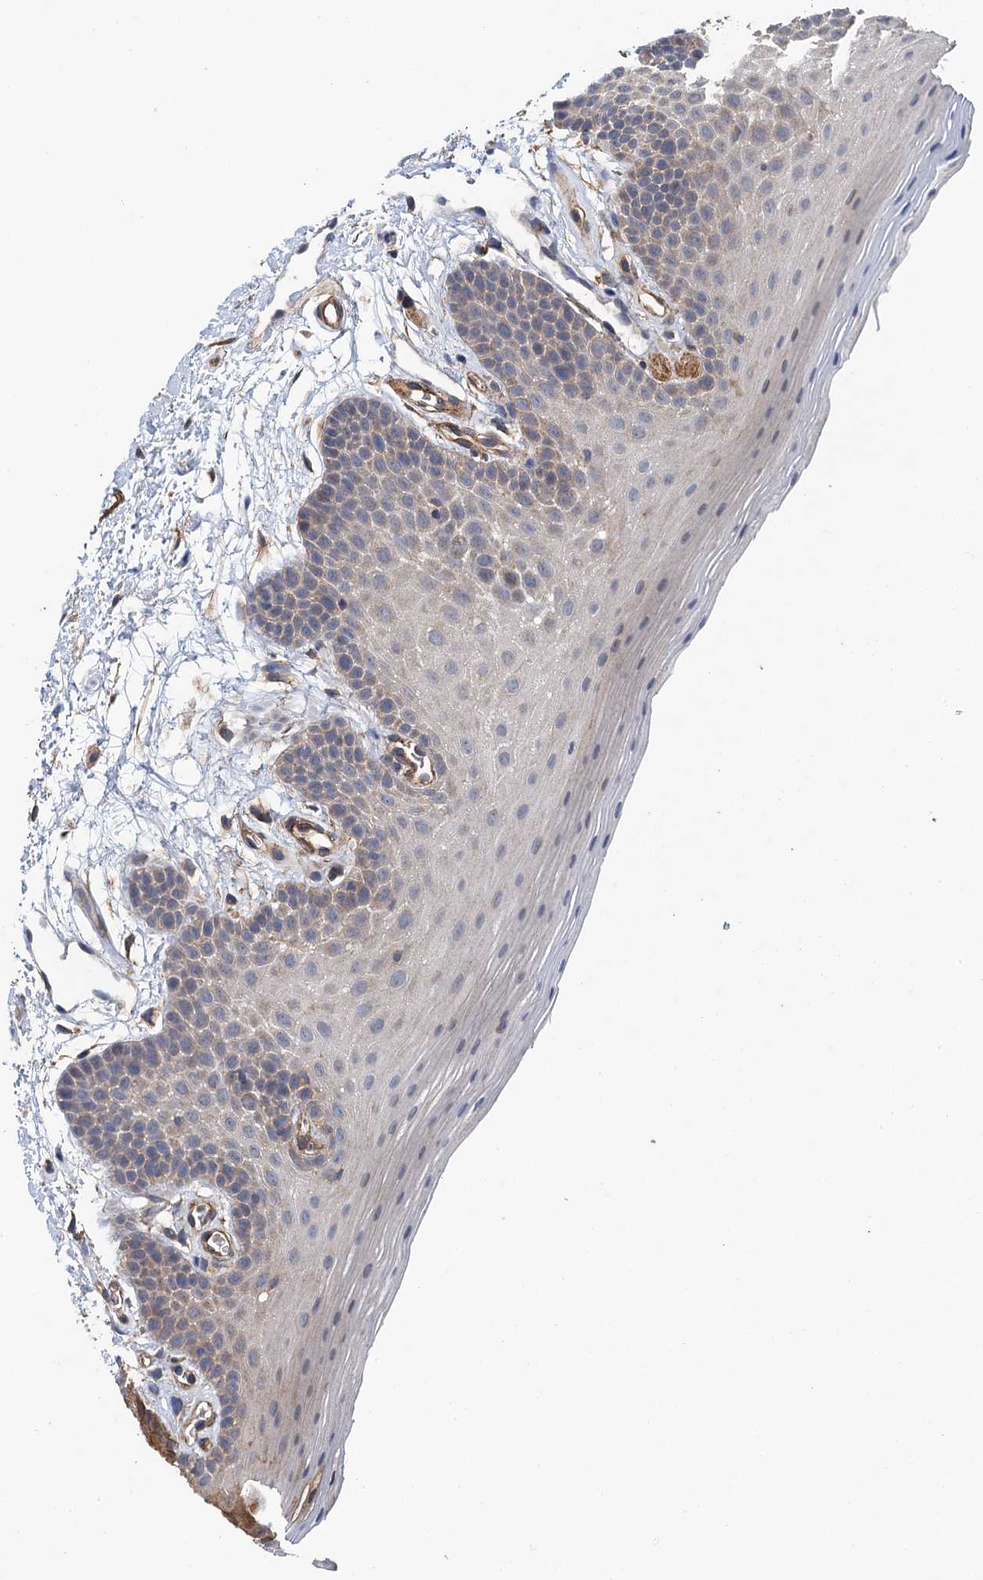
{"staining": {"intensity": "moderate", "quantity": "<25%", "location": "cytoplasmic/membranous"}, "tissue": "oral mucosa", "cell_type": "Squamous epithelial cells", "image_type": "normal", "snomed": [{"axis": "morphology", "description": "Normal tissue, NOS"}, {"axis": "topography", "description": "Oral tissue"}], "caption": "Squamous epithelial cells demonstrate moderate cytoplasmic/membranous expression in about <25% of cells in unremarkable oral mucosa. Nuclei are stained in blue.", "gene": "RSAD2", "patient": {"sex": "male", "age": 62}}